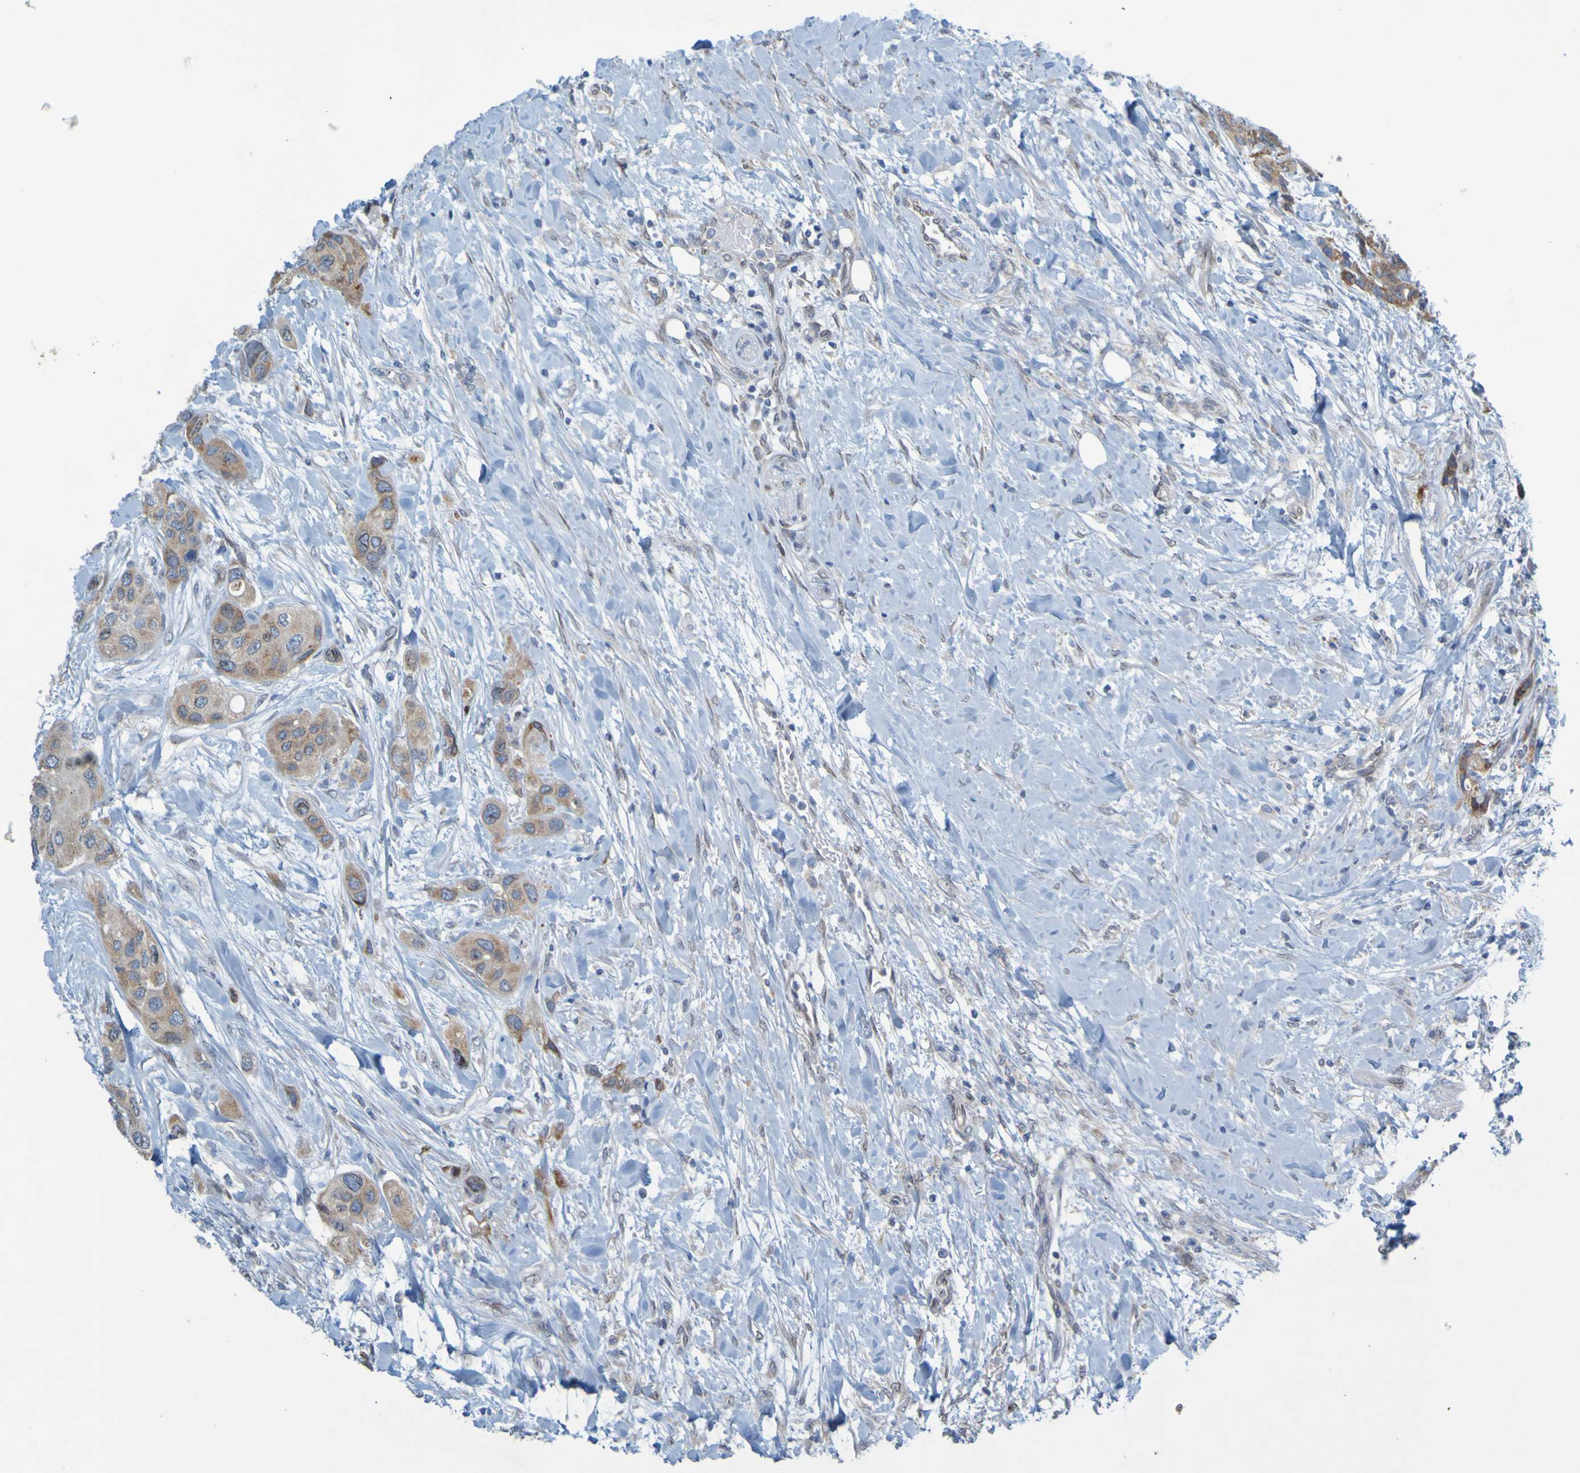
{"staining": {"intensity": "weak", "quantity": ">75%", "location": "cytoplasmic/membranous"}, "tissue": "urothelial cancer", "cell_type": "Tumor cells", "image_type": "cancer", "snomed": [{"axis": "morphology", "description": "Urothelial carcinoma, High grade"}, {"axis": "topography", "description": "Urinary bladder"}], "caption": "Protein staining of high-grade urothelial carcinoma tissue exhibits weak cytoplasmic/membranous staining in approximately >75% of tumor cells.", "gene": "MAG", "patient": {"sex": "female", "age": 56}}